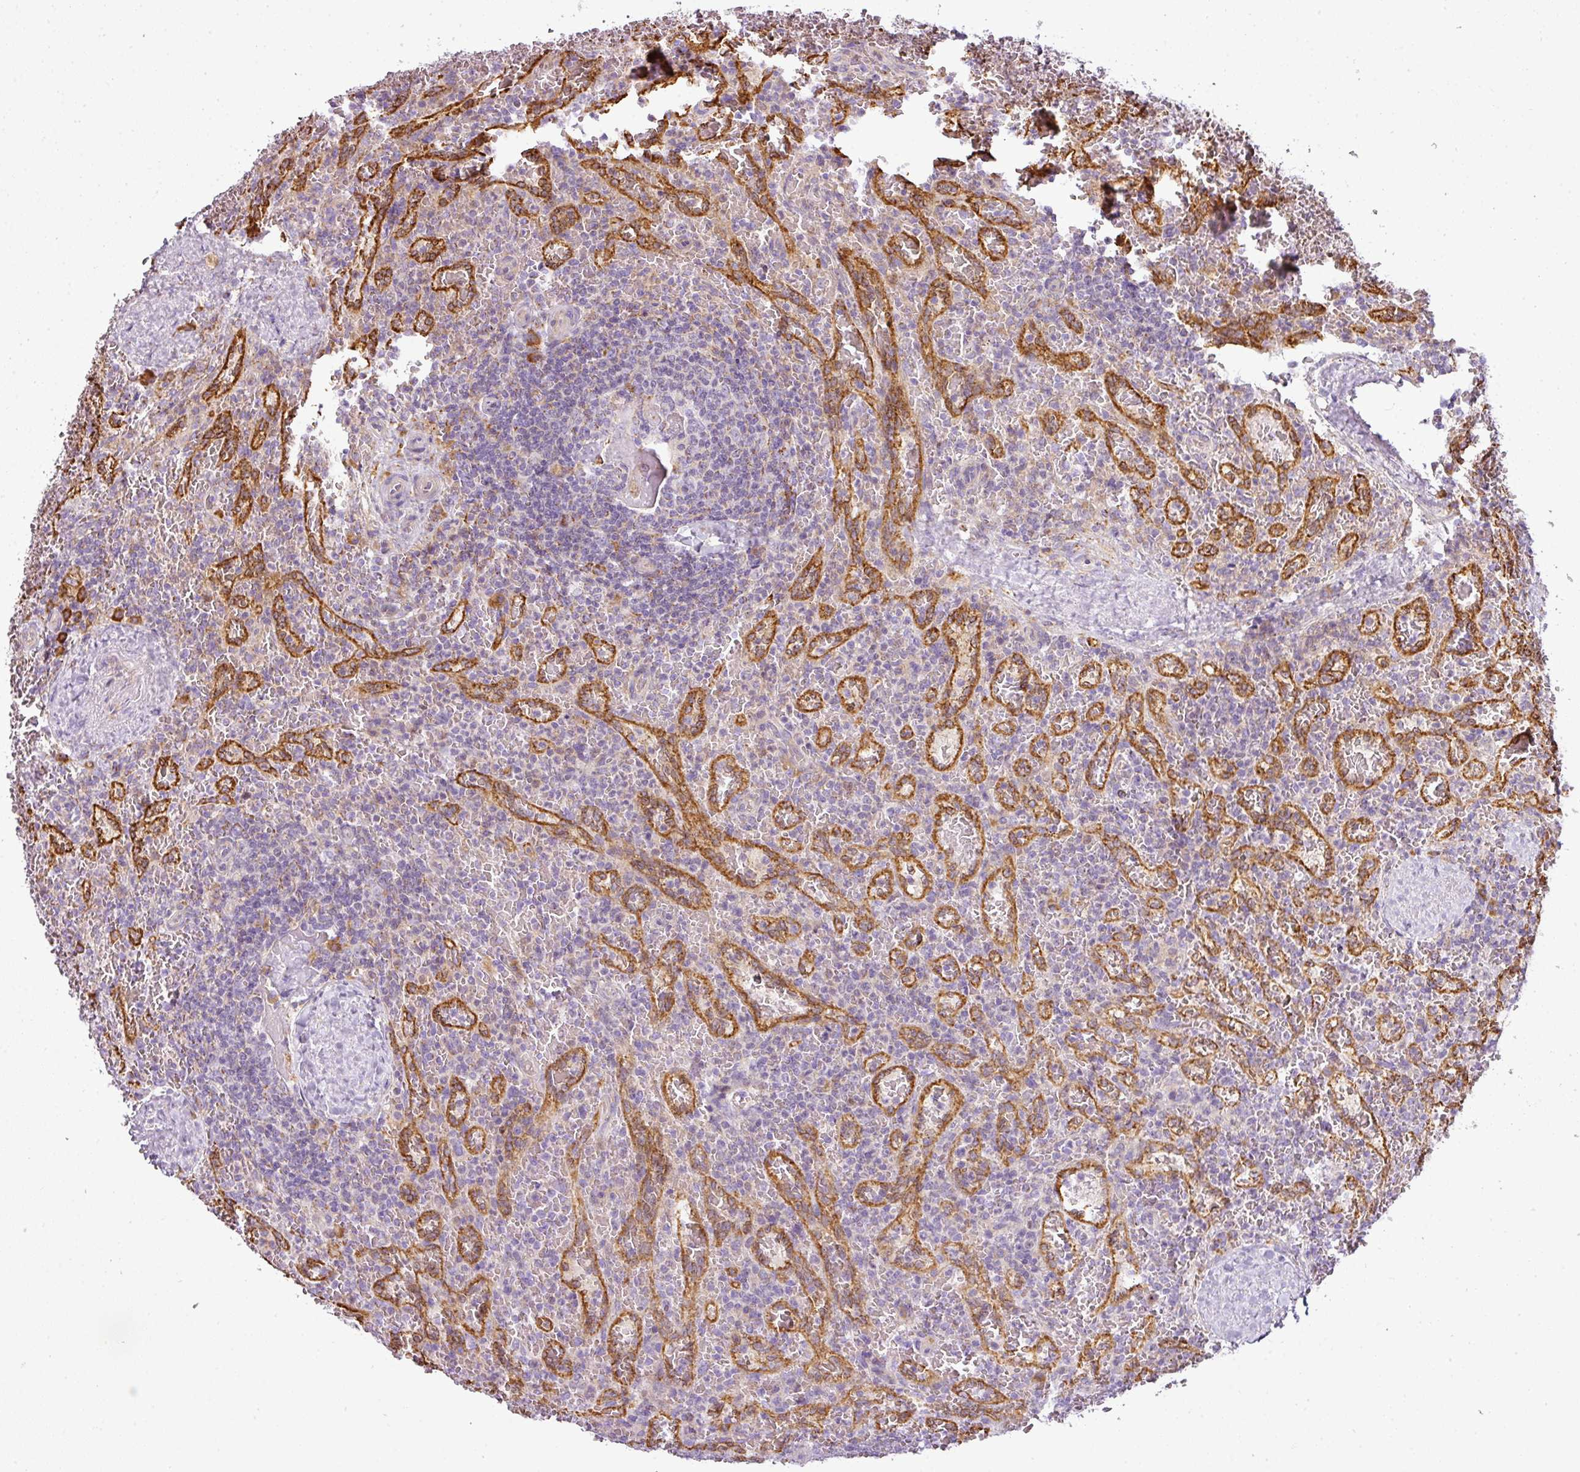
{"staining": {"intensity": "negative", "quantity": "none", "location": "none"}, "tissue": "lymphoma", "cell_type": "Tumor cells", "image_type": "cancer", "snomed": [{"axis": "morphology", "description": "Malignant lymphoma, non-Hodgkin's type, Low grade"}, {"axis": "topography", "description": "Spleen"}], "caption": "This is an IHC micrograph of human lymphoma. There is no positivity in tumor cells.", "gene": "ANKRD18A", "patient": {"sex": "female", "age": 64}}